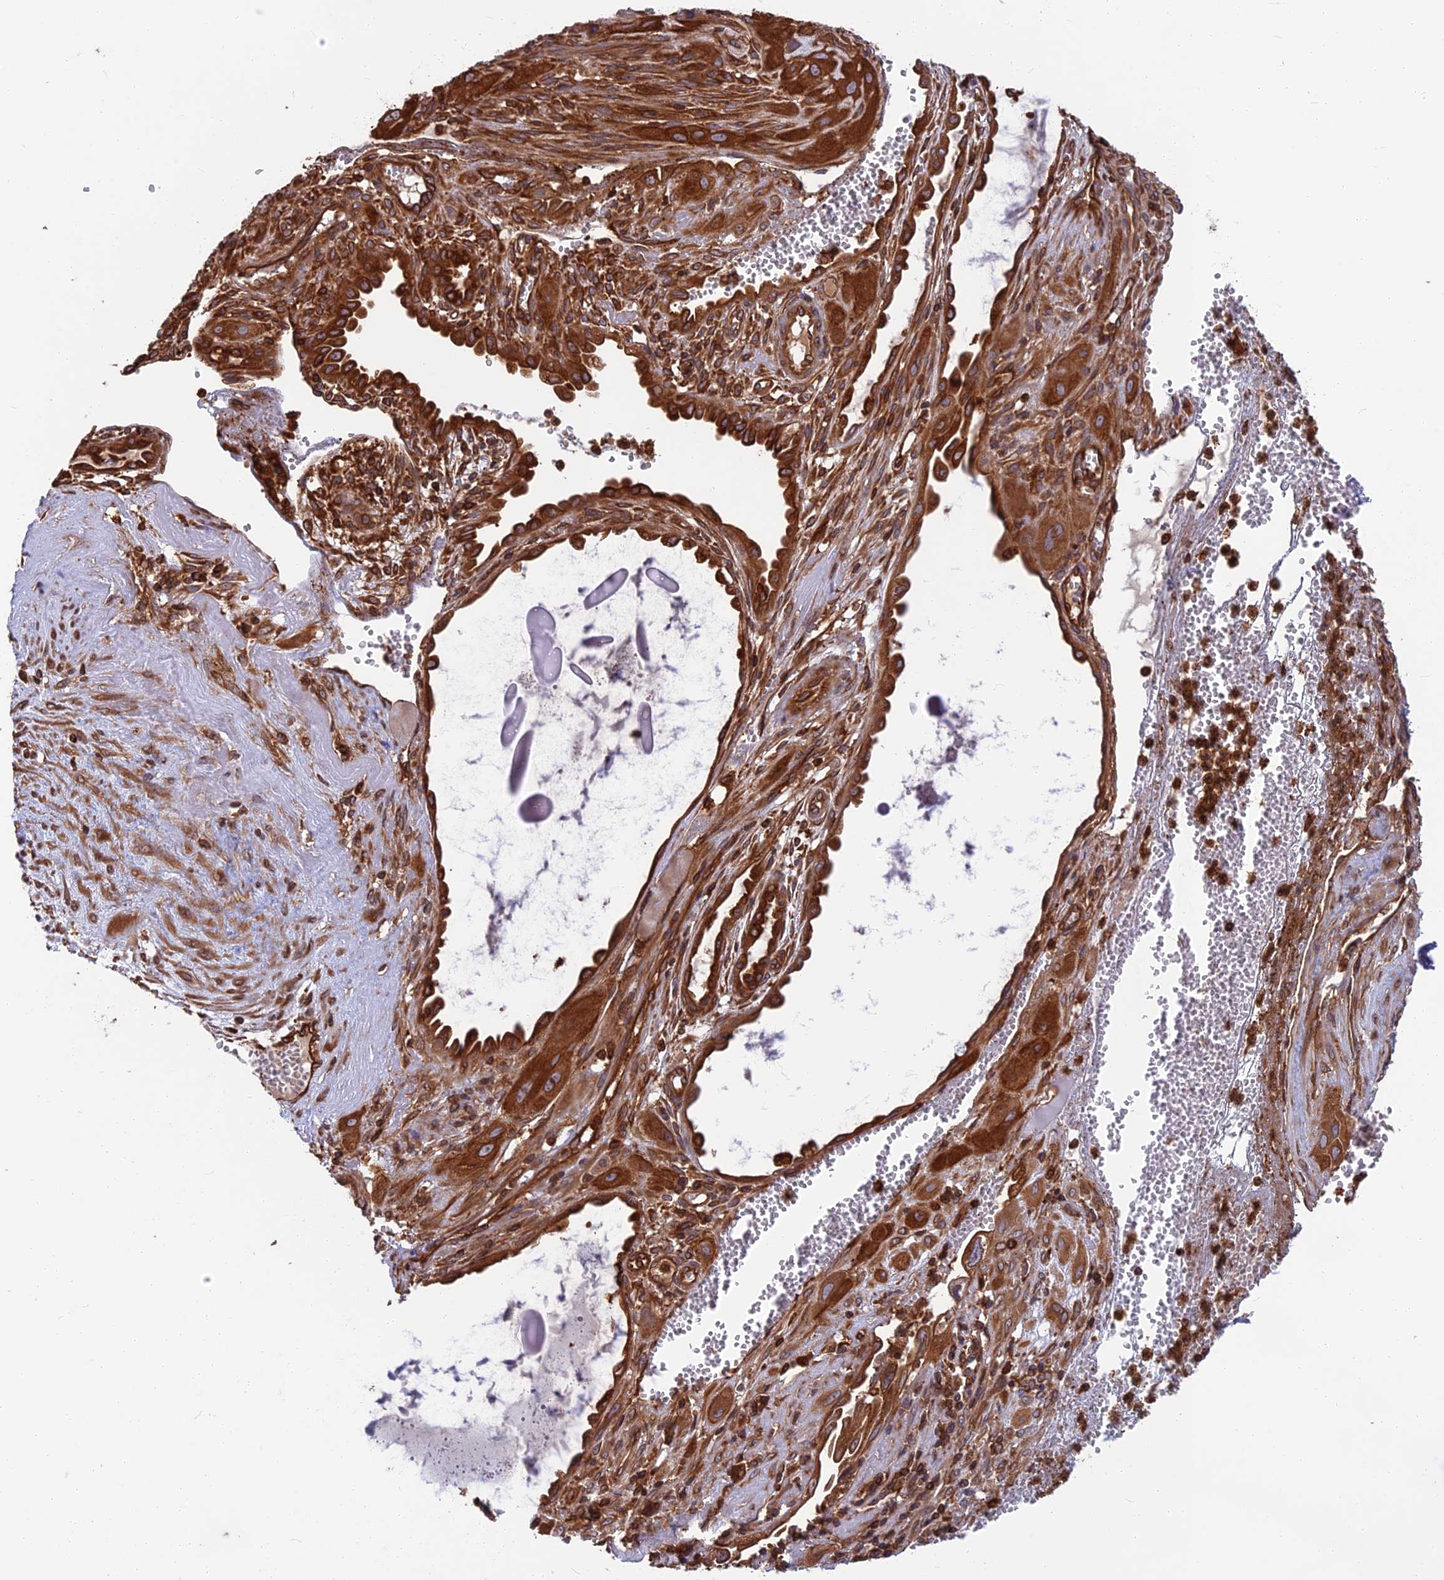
{"staining": {"intensity": "strong", "quantity": ">75%", "location": "cytoplasmic/membranous"}, "tissue": "cervical cancer", "cell_type": "Tumor cells", "image_type": "cancer", "snomed": [{"axis": "morphology", "description": "Squamous cell carcinoma, NOS"}, {"axis": "topography", "description": "Cervix"}], "caption": "Protein staining by IHC demonstrates strong cytoplasmic/membranous positivity in approximately >75% of tumor cells in cervical cancer.", "gene": "WDR1", "patient": {"sex": "female", "age": 34}}